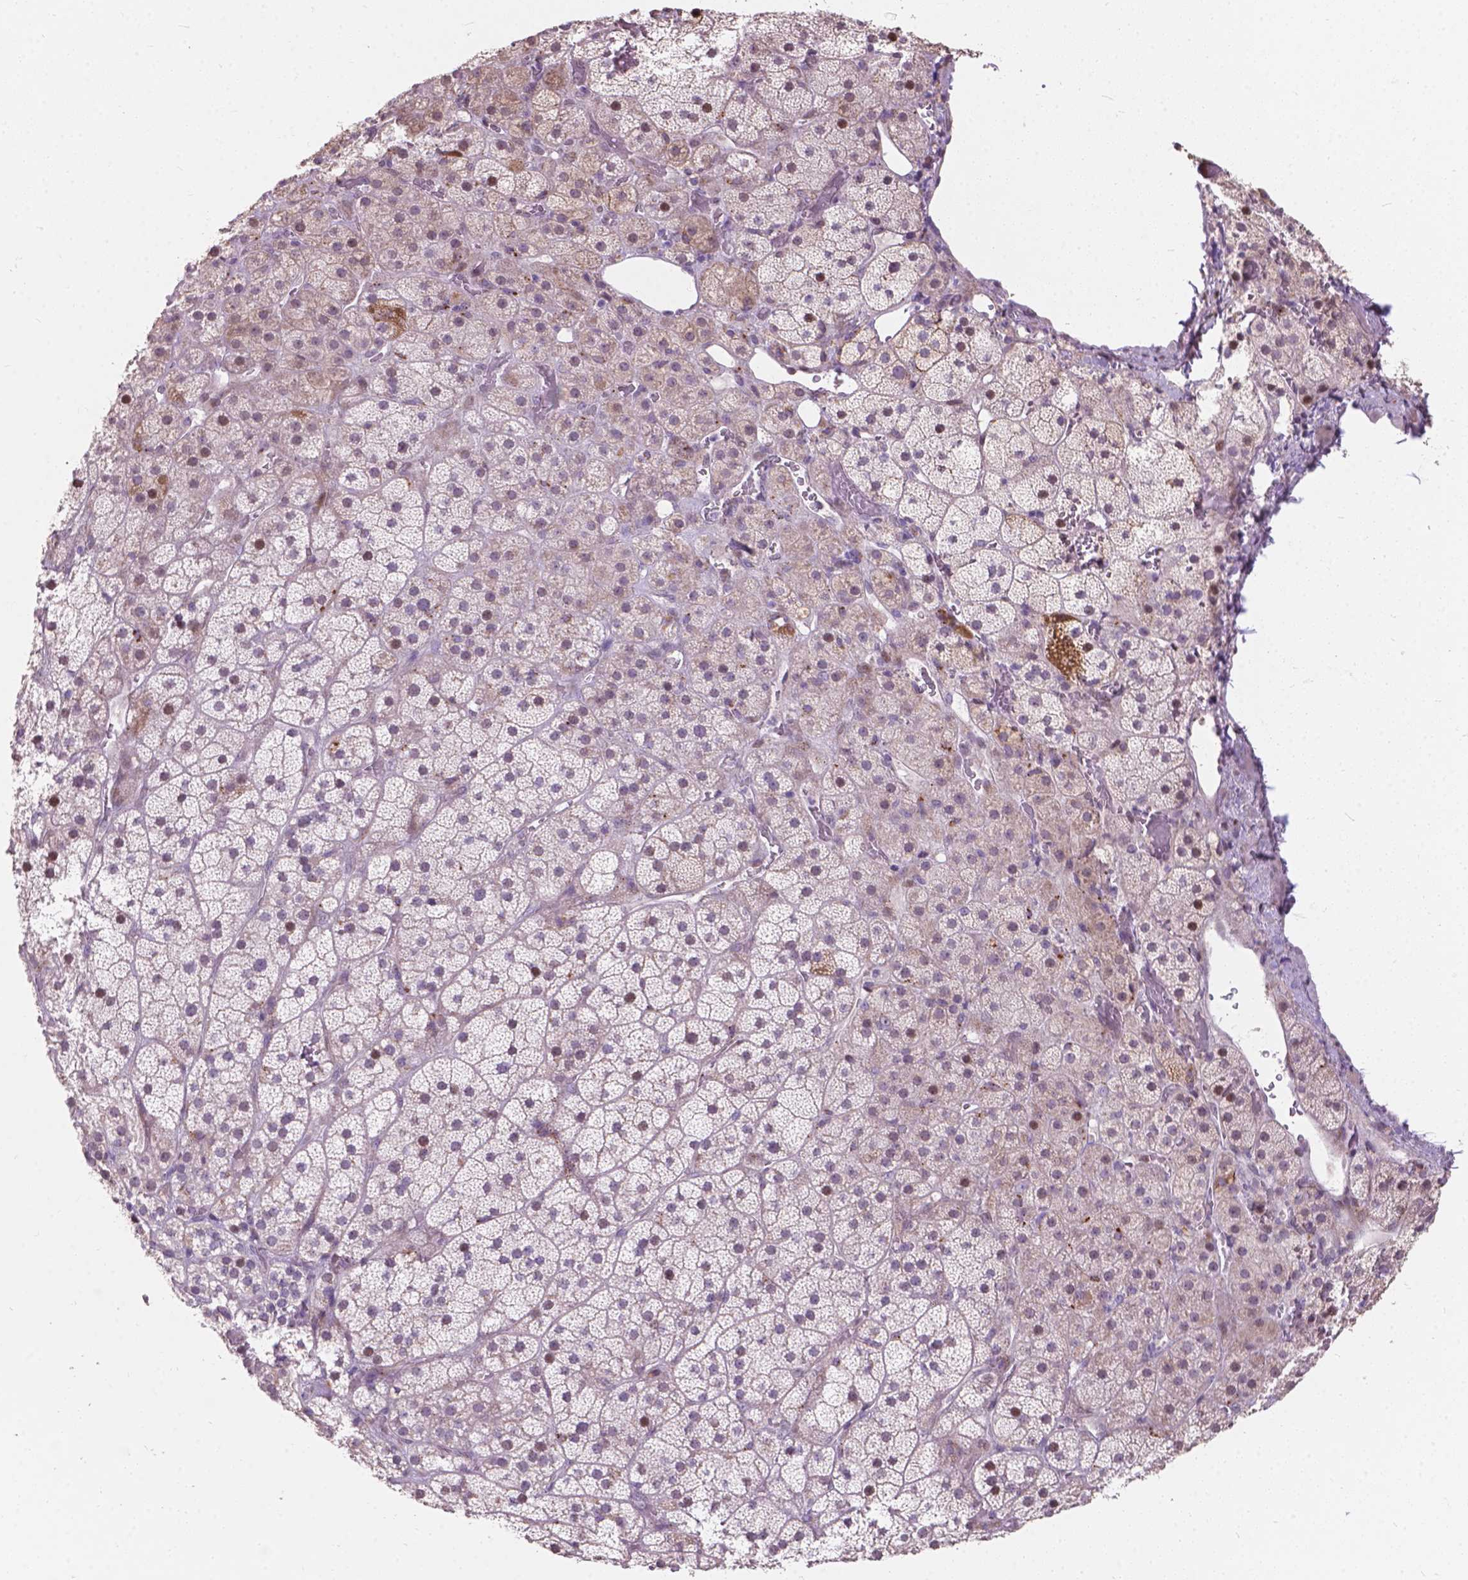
{"staining": {"intensity": "weak", "quantity": "<25%", "location": "cytoplasmic/membranous"}, "tissue": "adrenal gland", "cell_type": "Glandular cells", "image_type": "normal", "snomed": [{"axis": "morphology", "description": "Normal tissue, NOS"}, {"axis": "topography", "description": "Adrenal gland"}], "caption": "Adrenal gland stained for a protein using IHC exhibits no staining glandular cells.", "gene": "MYH14", "patient": {"sex": "male", "age": 57}}